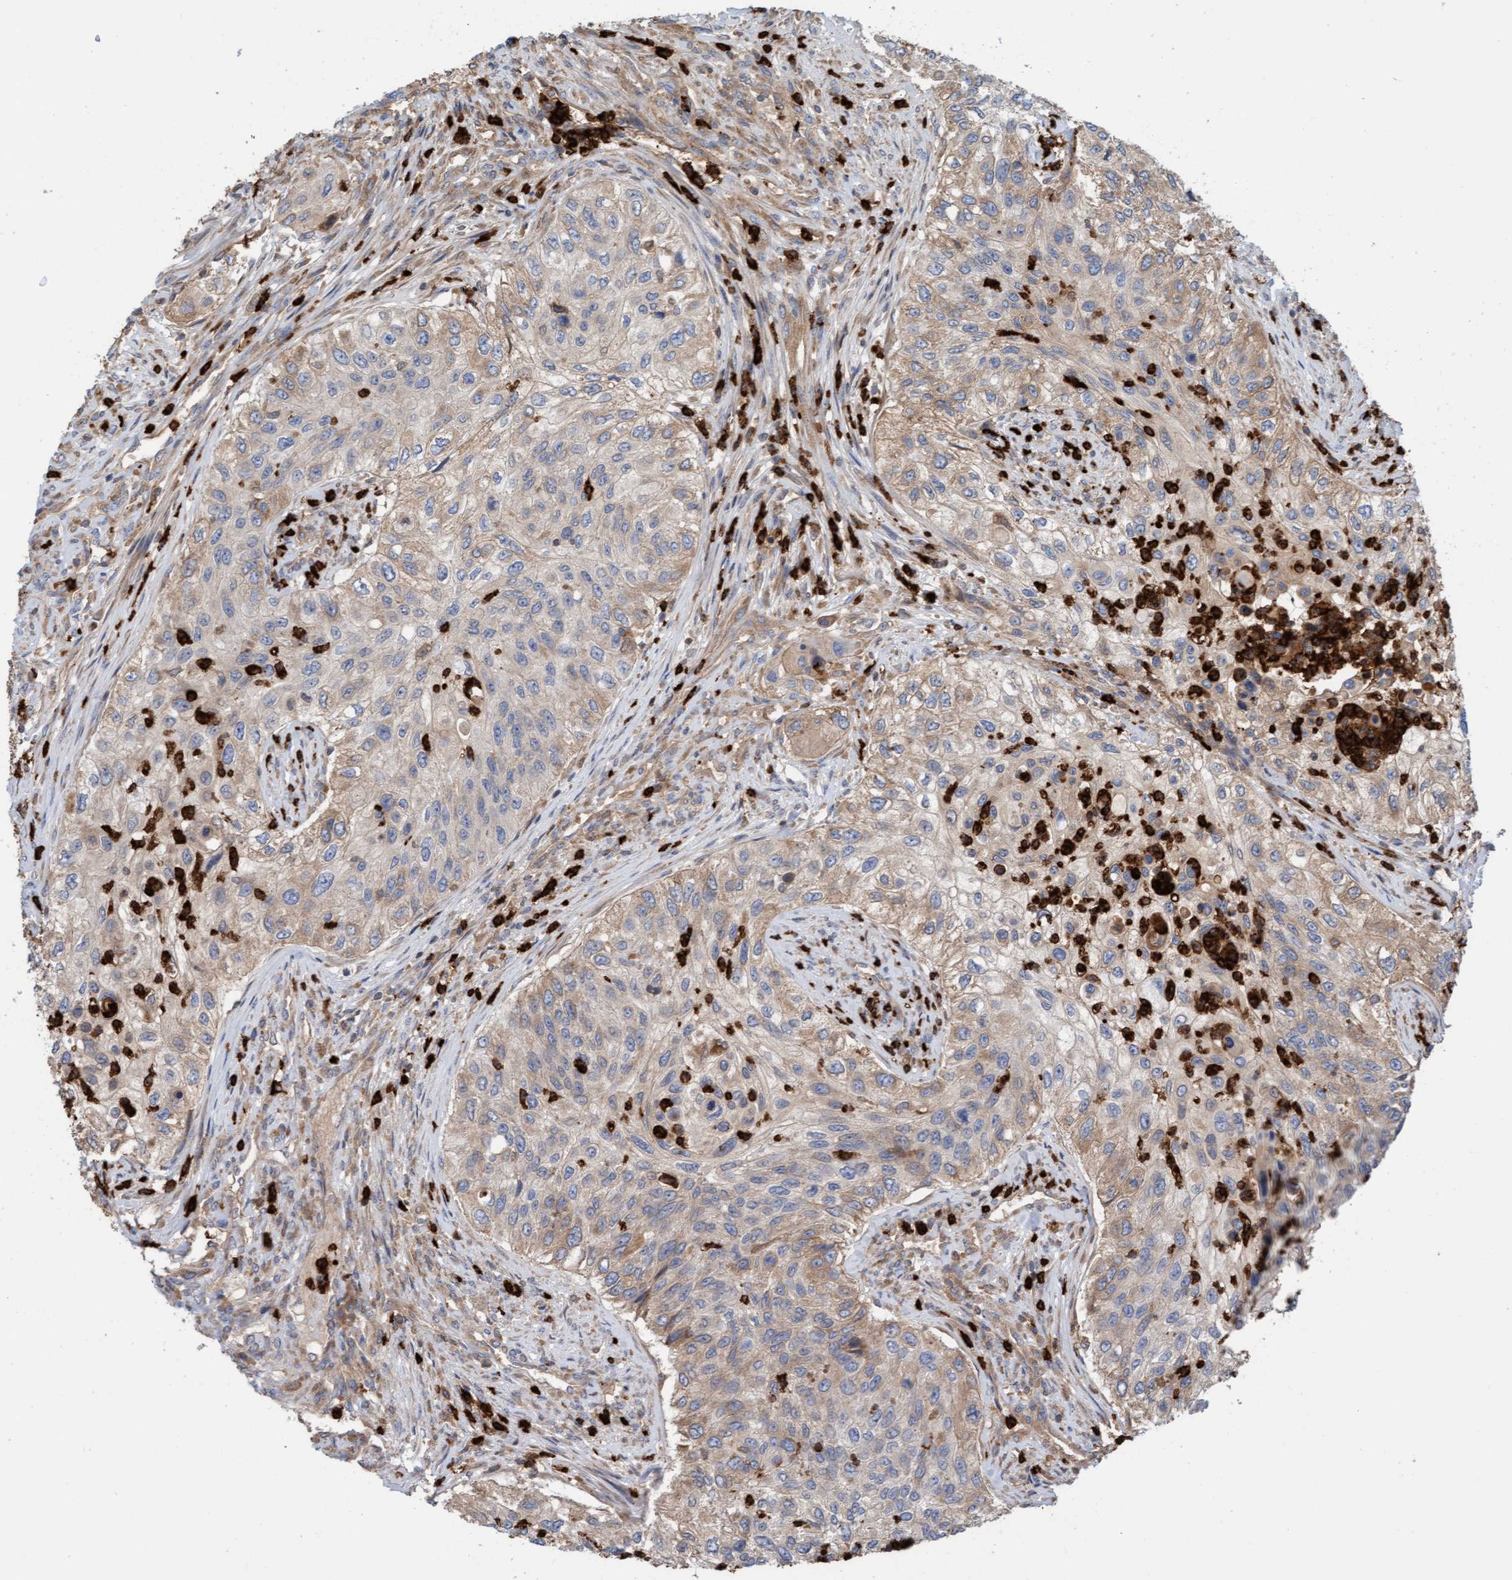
{"staining": {"intensity": "weak", "quantity": ">75%", "location": "cytoplasmic/membranous"}, "tissue": "urothelial cancer", "cell_type": "Tumor cells", "image_type": "cancer", "snomed": [{"axis": "morphology", "description": "Urothelial carcinoma, High grade"}, {"axis": "topography", "description": "Urinary bladder"}], "caption": "Immunohistochemical staining of human urothelial carcinoma (high-grade) displays low levels of weak cytoplasmic/membranous positivity in approximately >75% of tumor cells. The staining was performed using DAB, with brown indicating positive protein expression. Nuclei are stained blue with hematoxylin.", "gene": "MMP8", "patient": {"sex": "female", "age": 60}}